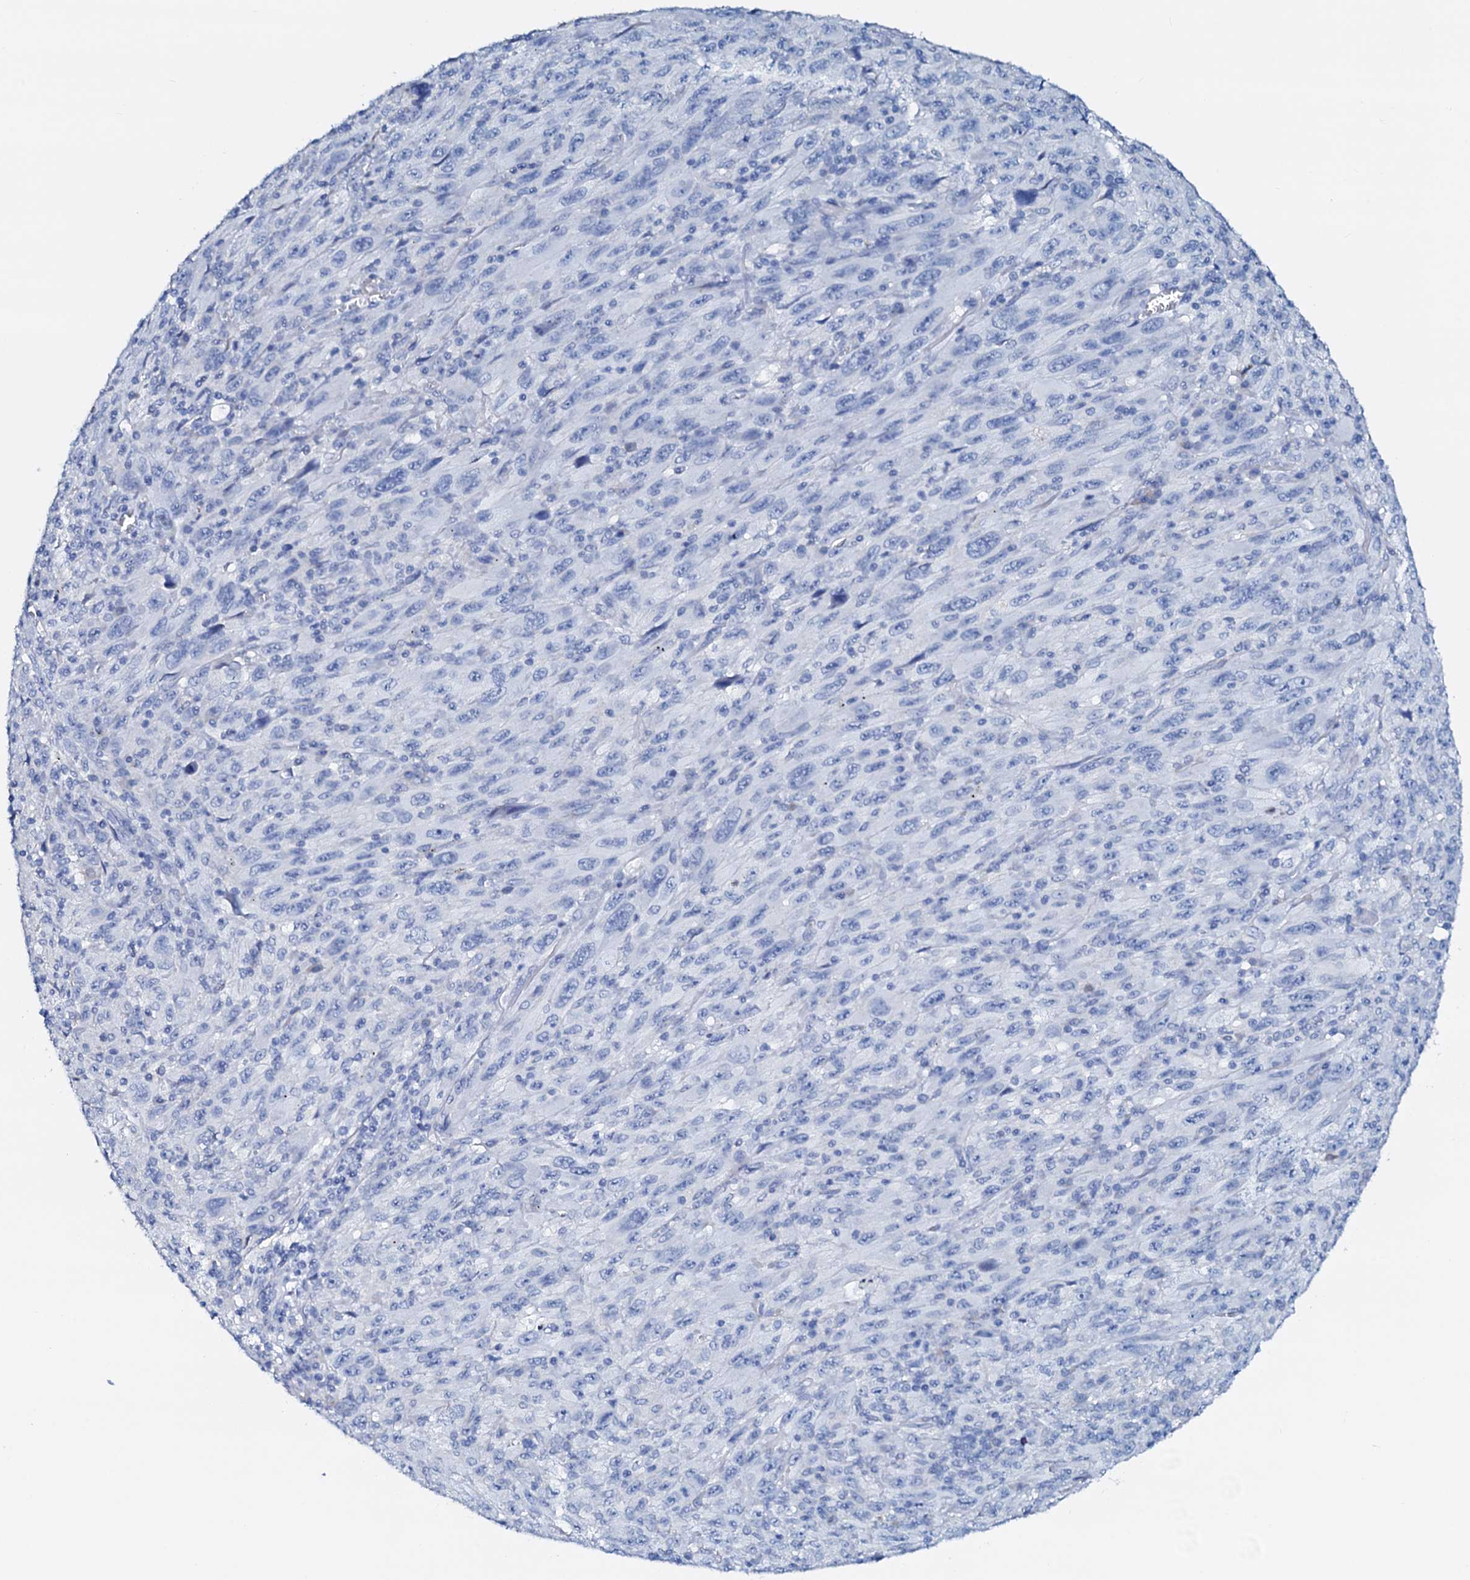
{"staining": {"intensity": "negative", "quantity": "none", "location": "none"}, "tissue": "melanoma", "cell_type": "Tumor cells", "image_type": "cancer", "snomed": [{"axis": "morphology", "description": "Malignant melanoma, Metastatic site"}, {"axis": "topography", "description": "Skin"}], "caption": "Melanoma stained for a protein using immunohistochemistry reveals no staining tumor cells.", "gene": "AMER2", "patient": {"sex": "female", "age": 56}}